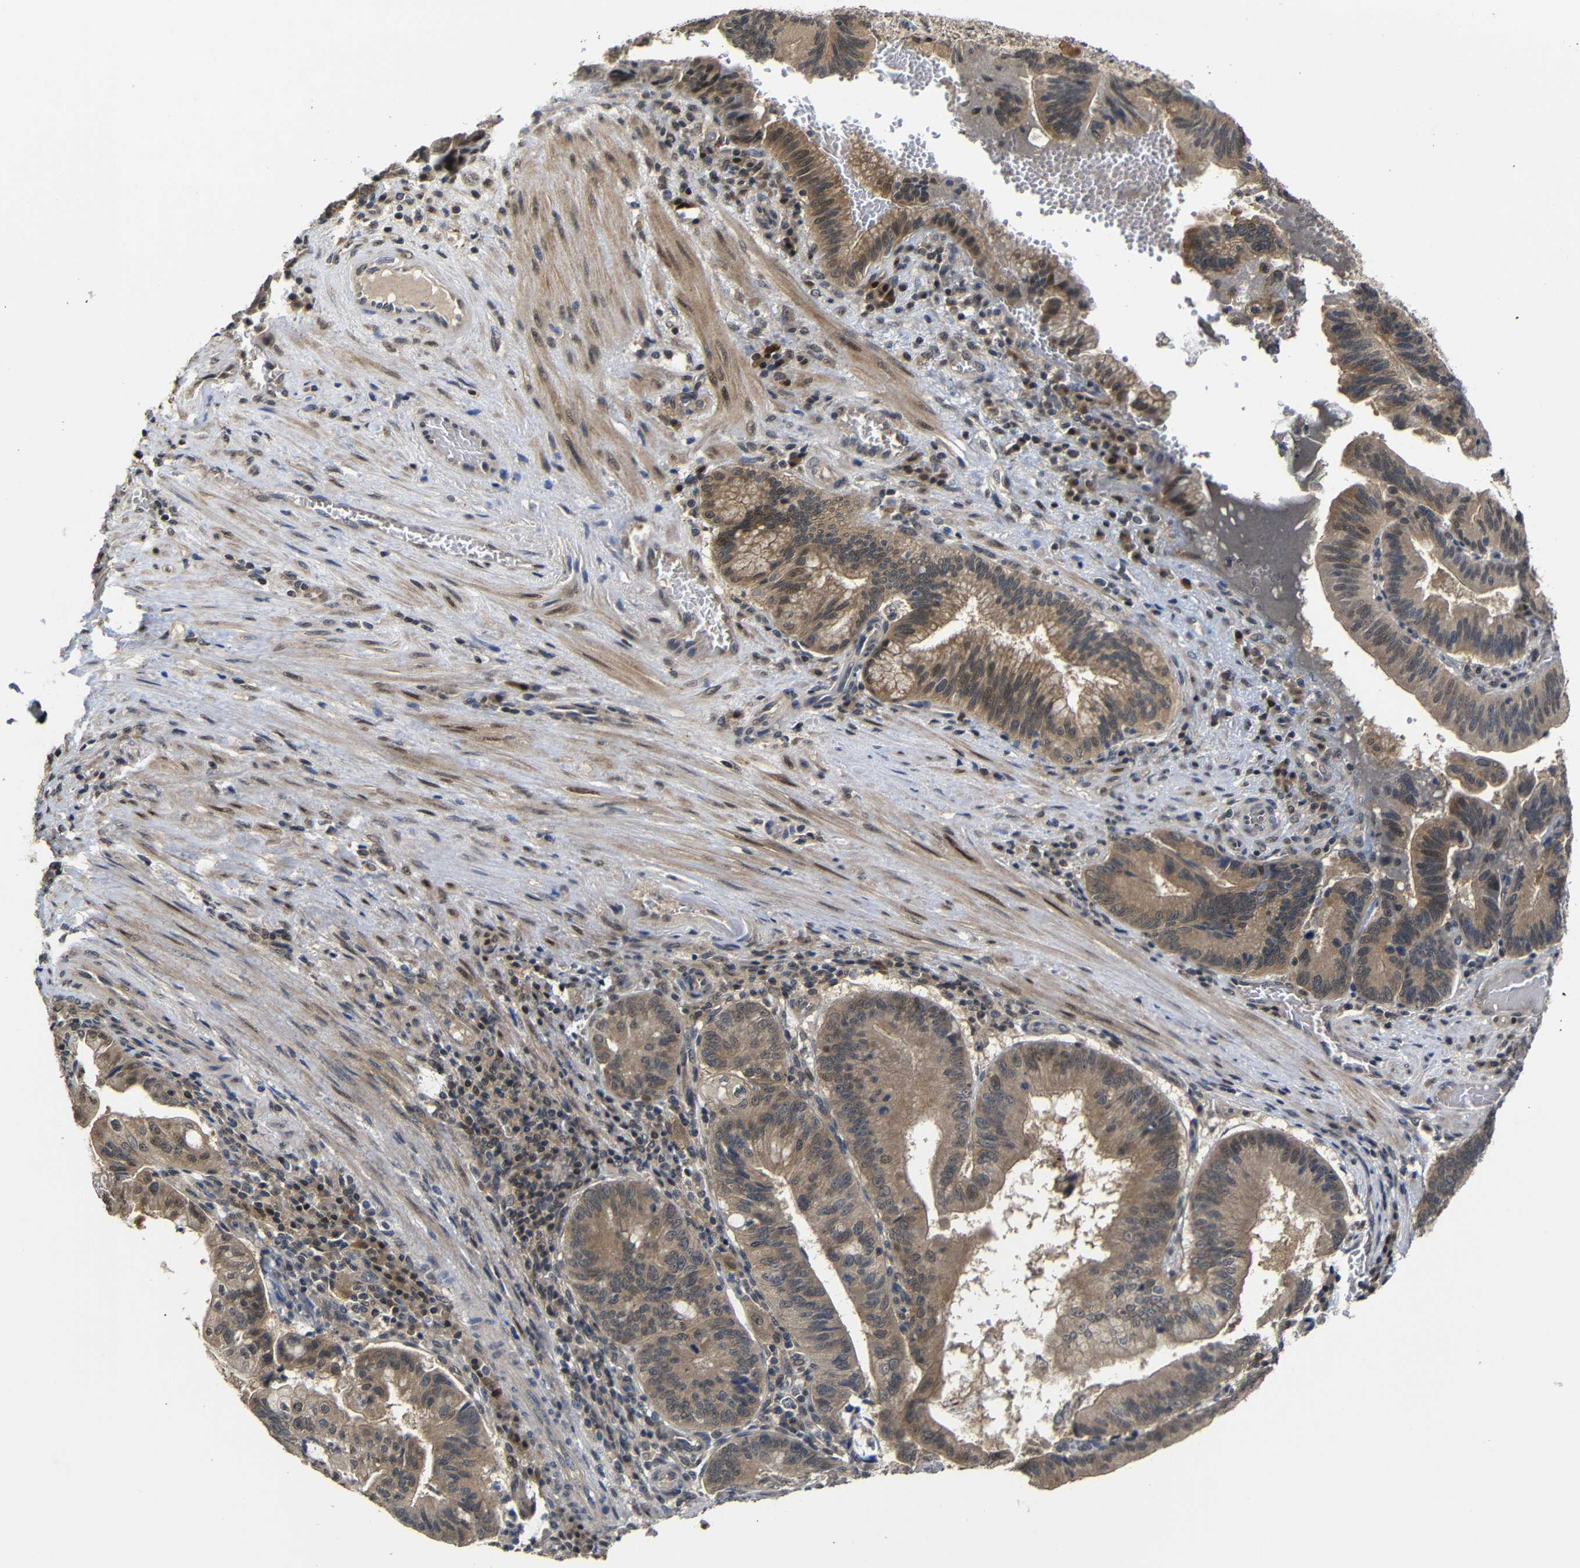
{"staining": {"intensity": "moderate", "quantity": ">75%", "location": "cytoplasmic/membranous"}, "tissue": "pancreatic cancer", "cell_type": "Tumor cells", "image_type": "cancer", "snomed": [{"axis": "morphology", "description": "Adenocarcinoma, NOS"}, {"axis": "topography", "description": "Pancreas"}], "caption": "Moderate cytoplasmic/membranous protein positivity is identified in about >75% of tumor cells in pancreatic cancer (adenocarcinoma).", "gene": "ATG12", "patient": {"sex": "male", "age": 82}}